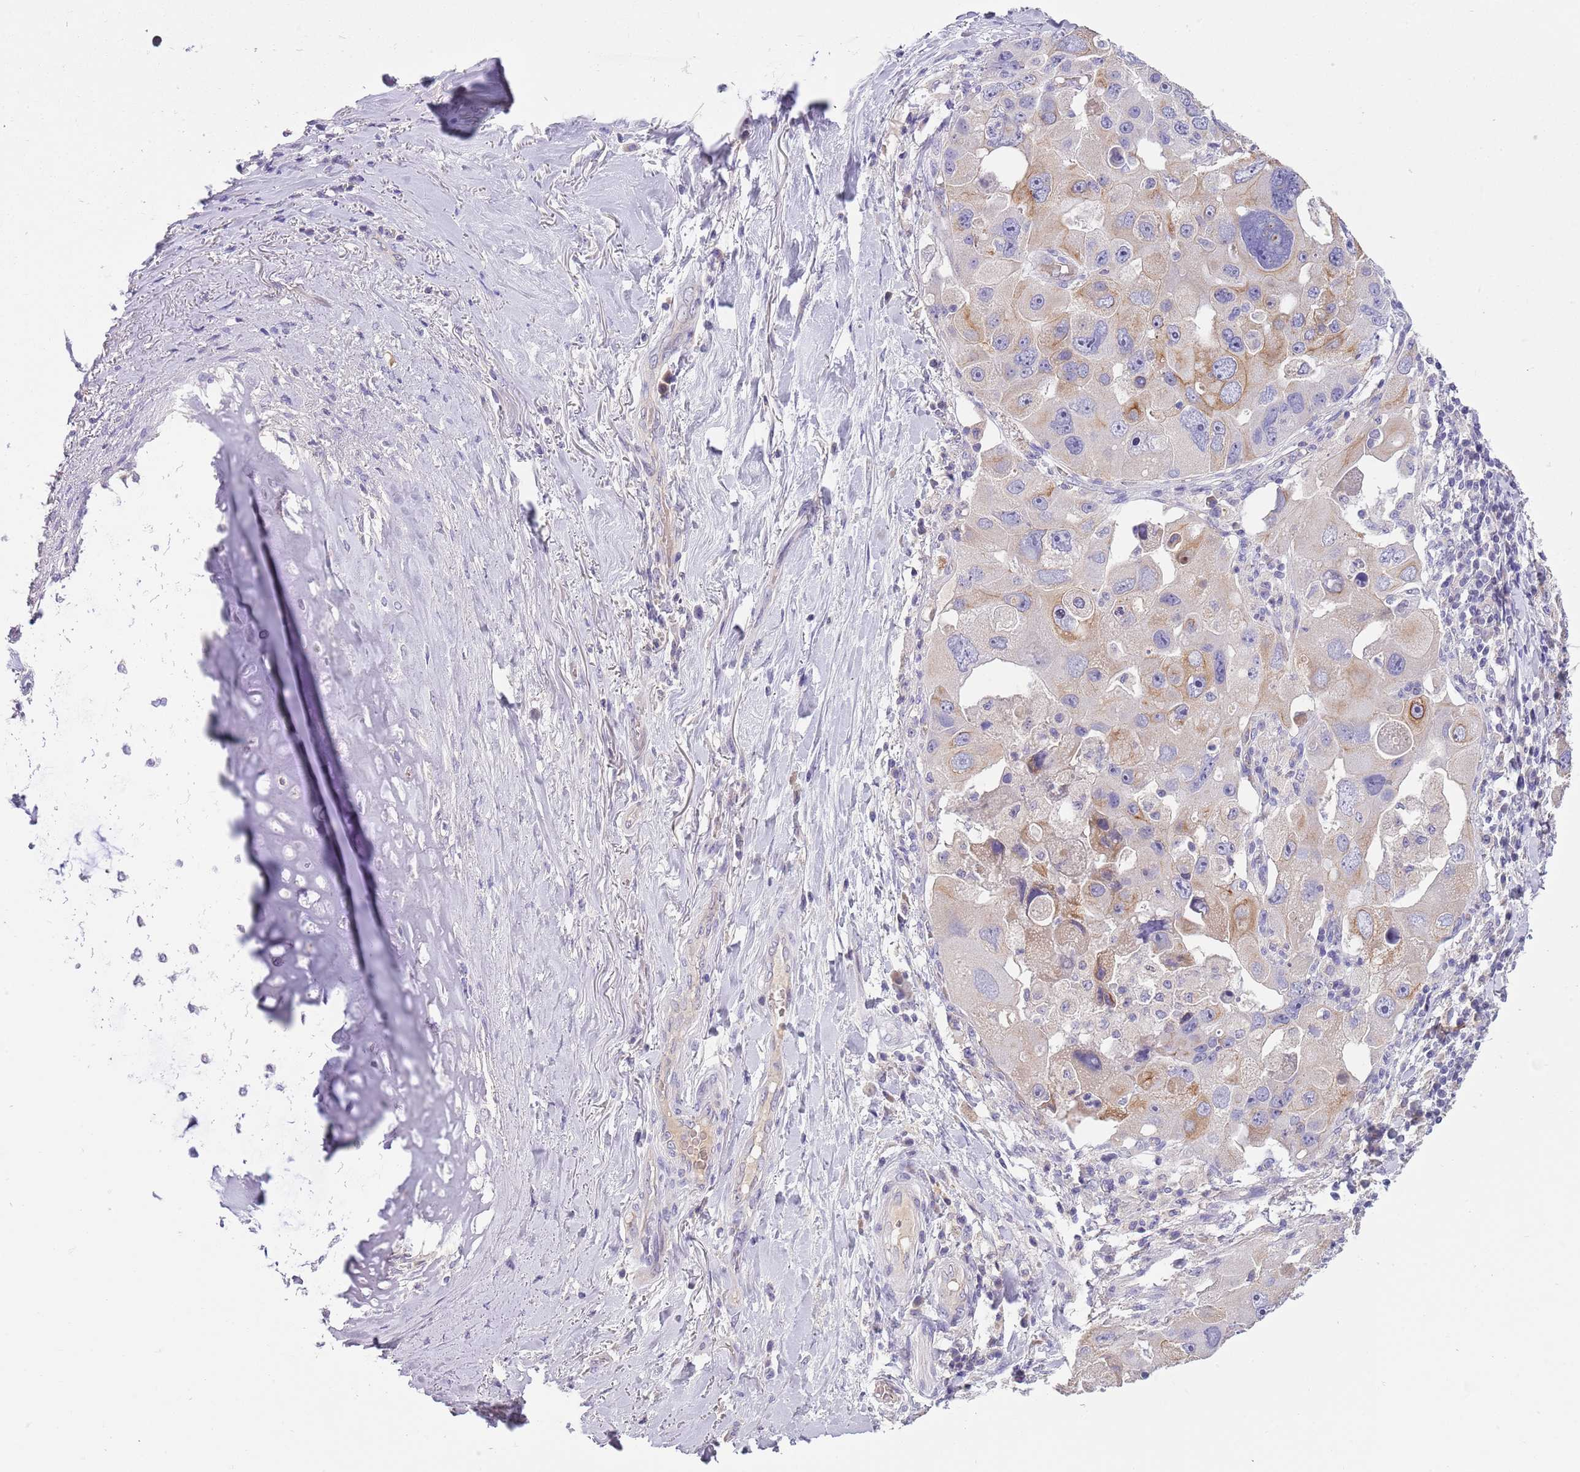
{"staining": {"intensity": "weak", "quantity": "<25%", "location": "cytoplasmic/membranous"}, "tissue": "lung cancer", "cell_type": "Tumor cells", "image_type": "cancer", "snomed": [{"axis": "morphology", "description": "Adenocarcinoma, NOS"}, {"axis": "topography", "description": "Lung"}], "caption": "Immunohistochemistry image of neoplastic tissue: adenocarcinoma (lung) stained with DAB shows no significant protein expression in tumor cells. Brightfield microscopy of immunohistochemistry stained with DAB (3,3'-diaminobenzidine) (brown) and hematoxylin (blue), captured at high magnification.", "gene": "HES3", "patient": {"sex": "female", "age": 54}}